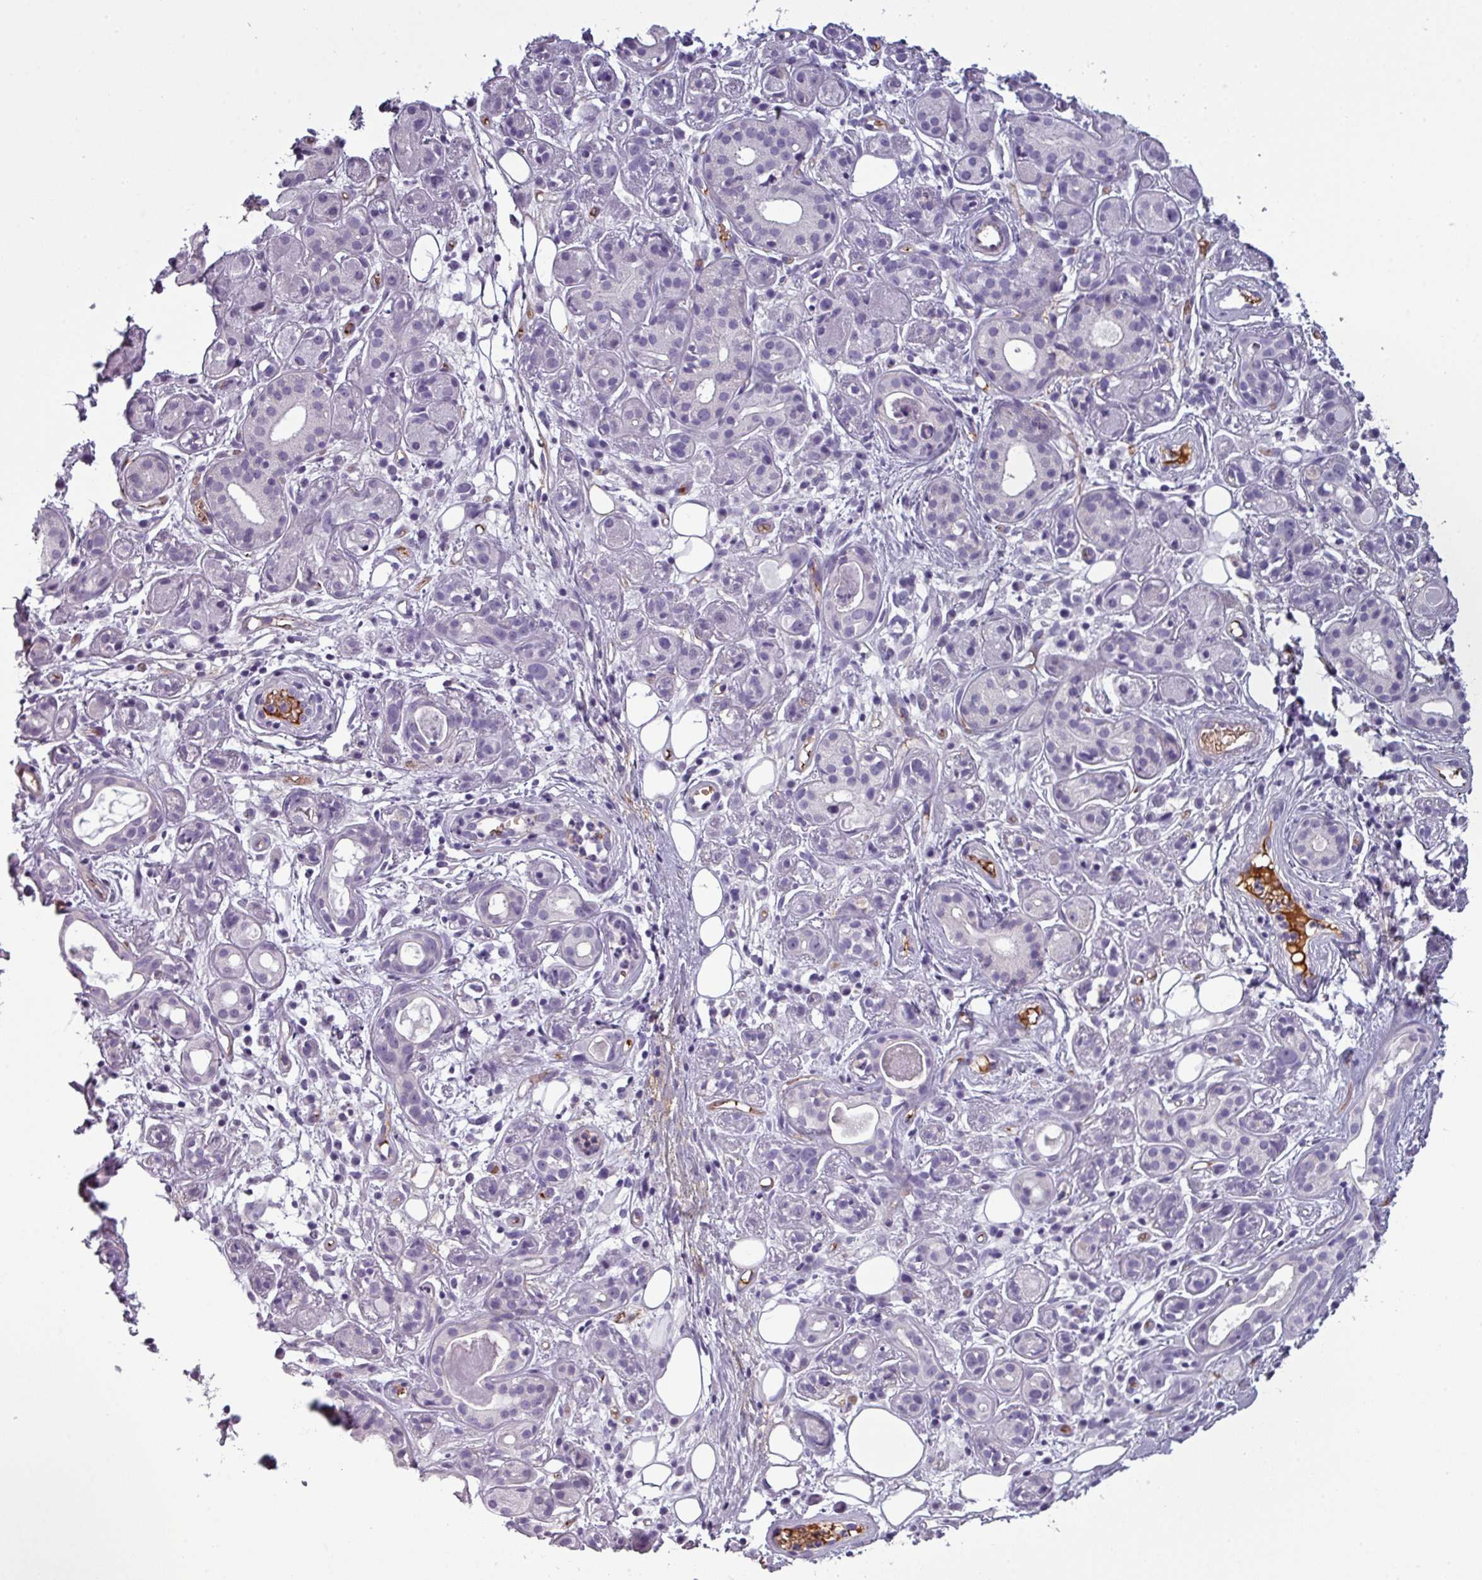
{"staining": {"intensity": "negative", "quantity": "none", "location": "none"}, "tissue": "salivary gland", "cell_type": "Glandular cells", "image_type": "normal", "snomed": [{"axis": "morphology", "description": "Normal tissue, NOS"}, {"axis": "topography", "description": "Salivary gland"}], "caption": "Glandular cells show no significant positivity in benign salivary gland. Brightfield microscopy of immunohistochemistry stained with DAB (brown) and hematoxylin (blue), captured at high magnification.", "gene": "AREL1", "patient": {"sex": "male", "age": 54}}